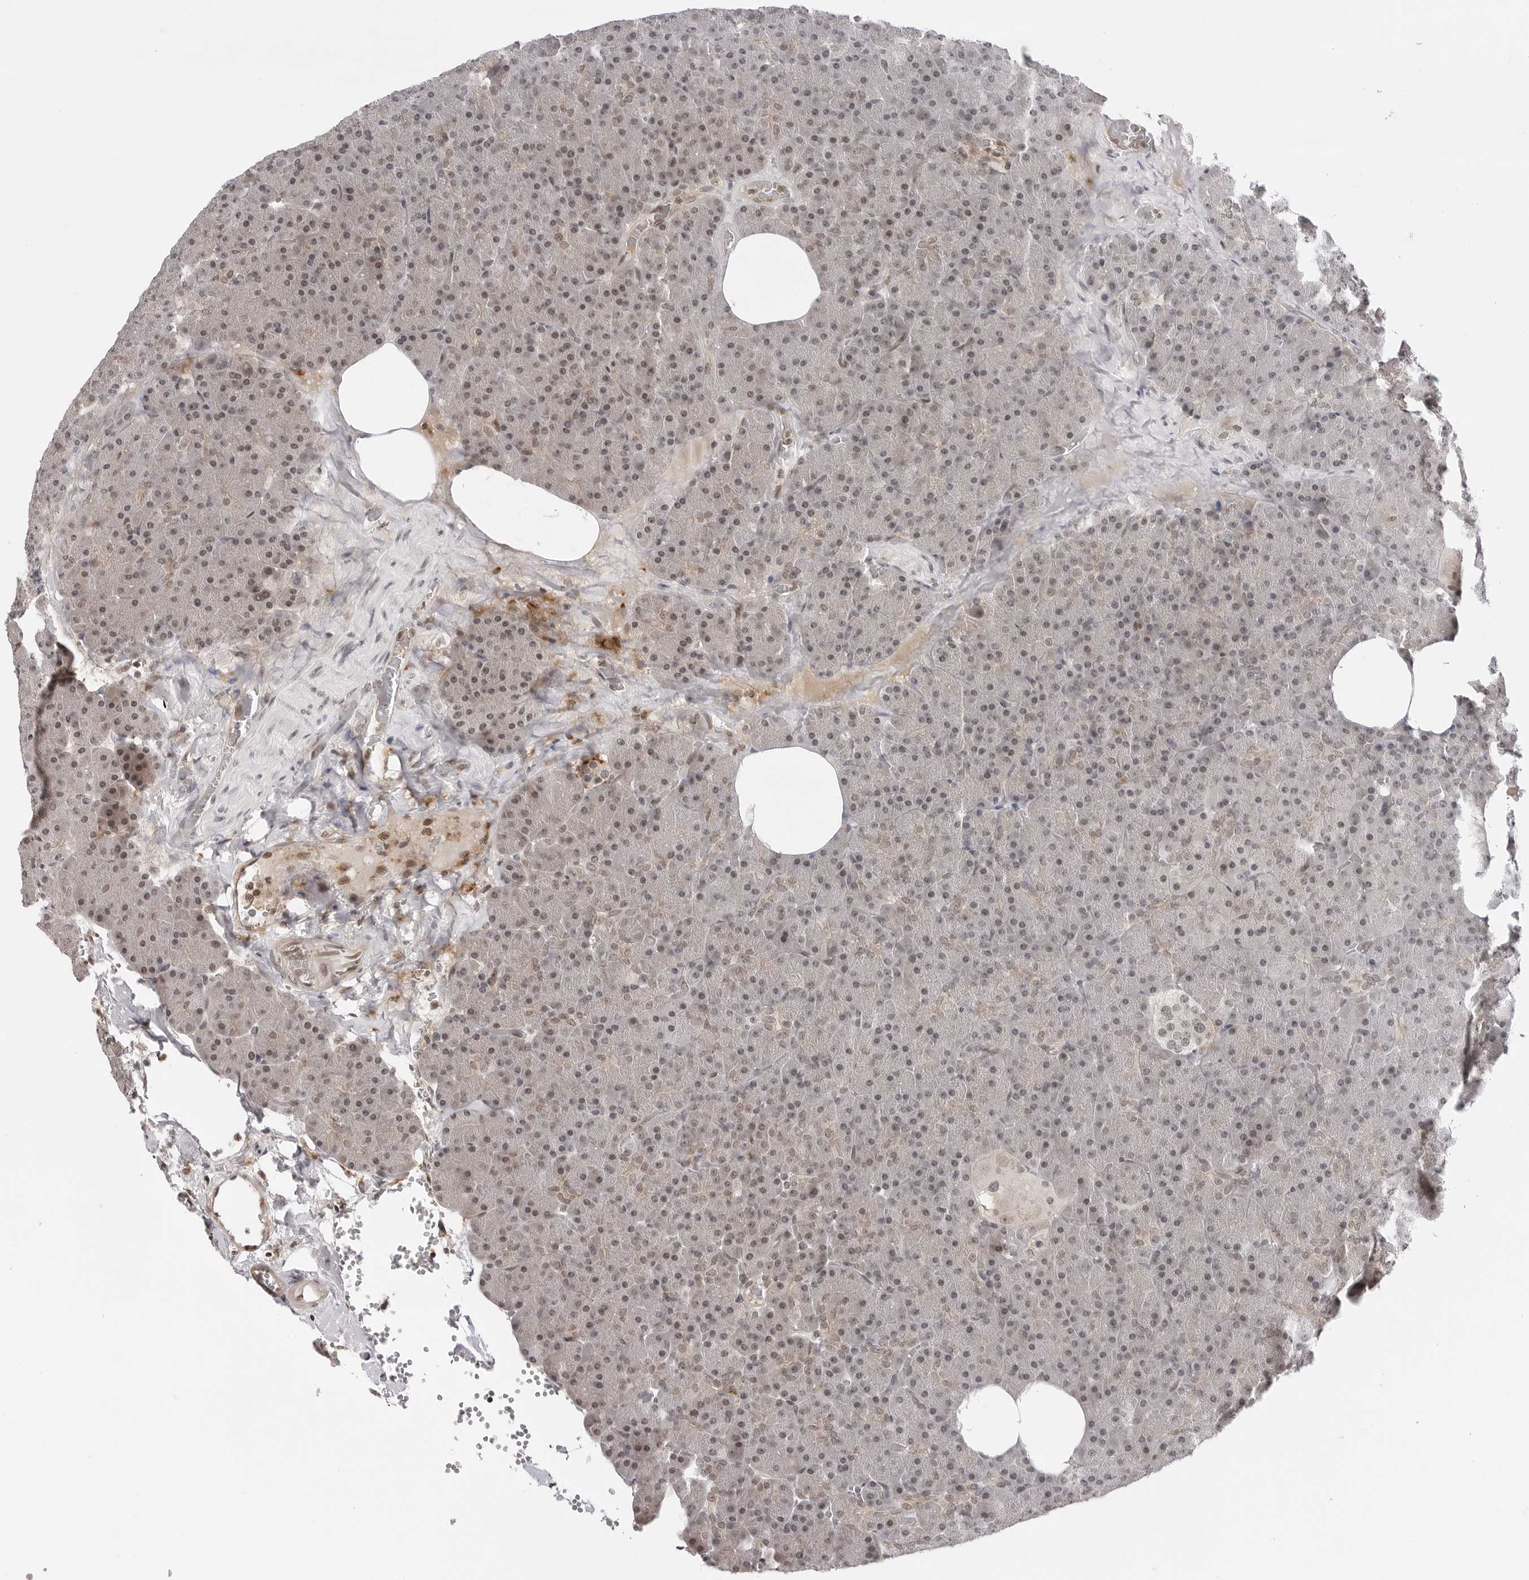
{"staining": {"intensity": "moderate", "quantity": "25%-75%", "location": "nuclear"}, "tissue": "pancreas", "cell_type": "Exocrine glandular cells", "image_type": "normal", "snomed": [{"axis": "morphology", "description": "Normal tissue, NOS"}, {"axis": "morphology", "description": "Carcinoid, malignant, NOS"}, {"axis": "topography", "description": "Pancreas"}], "caption": "Immunohistochemical staining of benign human pancreas exhibits 25%-75% levels of moderate nuclear protein positivity in approximately 25%-75% of exocrine glandular cells.", "gene": "C8orf33", "patient": {"sex": "female", "age": 35}}